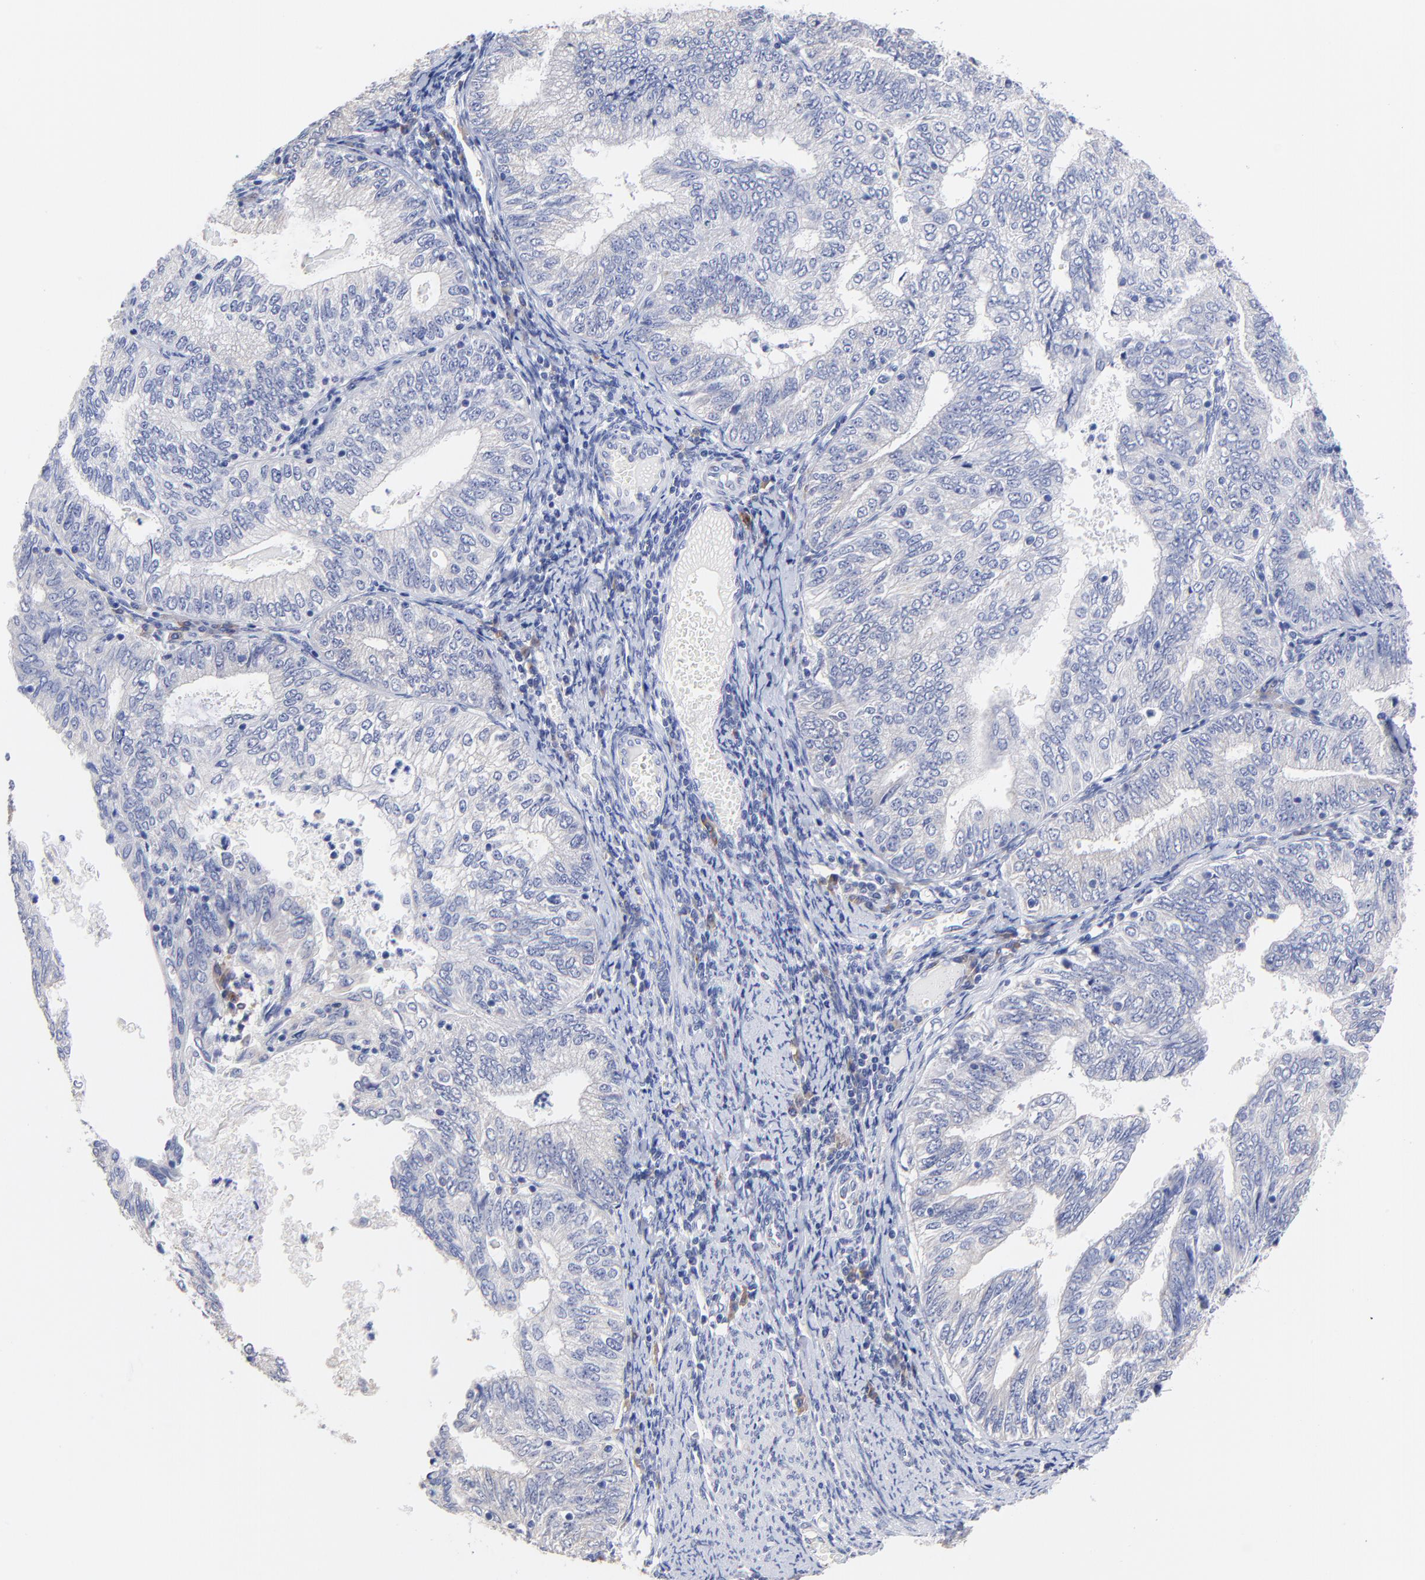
{"staining": {"intensity": "negative", "quantity": "none", "location": "none"}, "tissue": "endometrial cancer", "cell_type": "Tumor cells", "image_type": "cancer", "snomed": [{"axis": "morphology", "description": "Adenocarcinoma, NOS"}, {"axis": "topography", "description": "Endometrium"}], "caption": "Tumor cells are negative for protein expression in human endometrial cancer. (Immunohistochemistry (ihc), brightfield microscopy, high magnification).", "gene": "LAX1", "patient": {"sex": "female", "age": 69}}